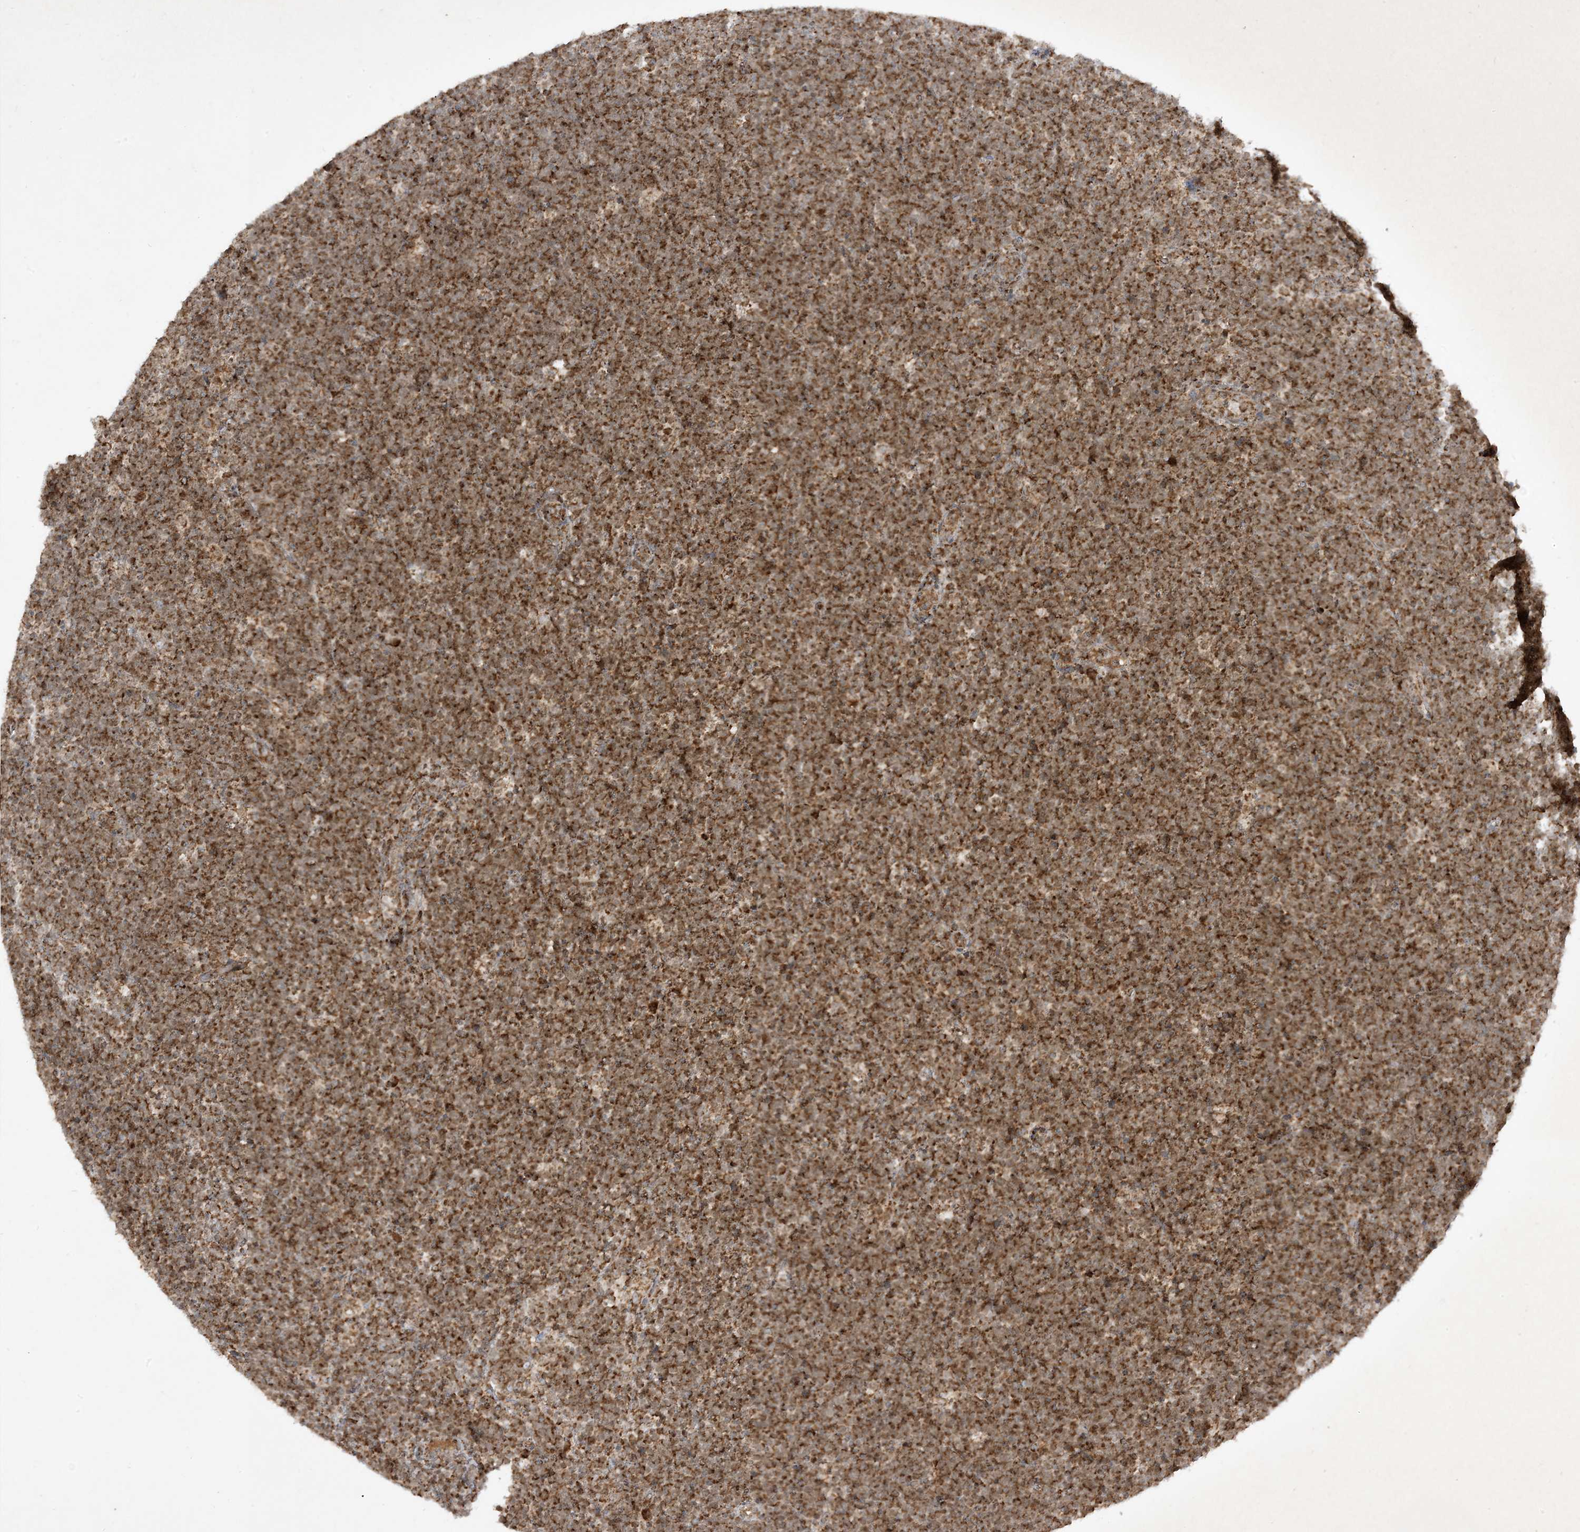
{"staining": {"intensity": "strong", "quantity": ">75%", "location": "cytoplasmic/membranous"}, "tissue": "lymphoma", "cell_type": "Tumor cells", "image_type": "cancer", "snomed": [{"axis": "morphology", "description": "Malignant lymphoma, non-Hodgkin's type, High grade"}, {"axis": "topography", "description": "Lymph node"}], "caption": "Lymphoma tissue demonstrates strong cytoplasmic/membranous expression in about >75% of tumor cells", "gene": "NDUFAF3", "patient": {"sex": "male", "age": 13}}